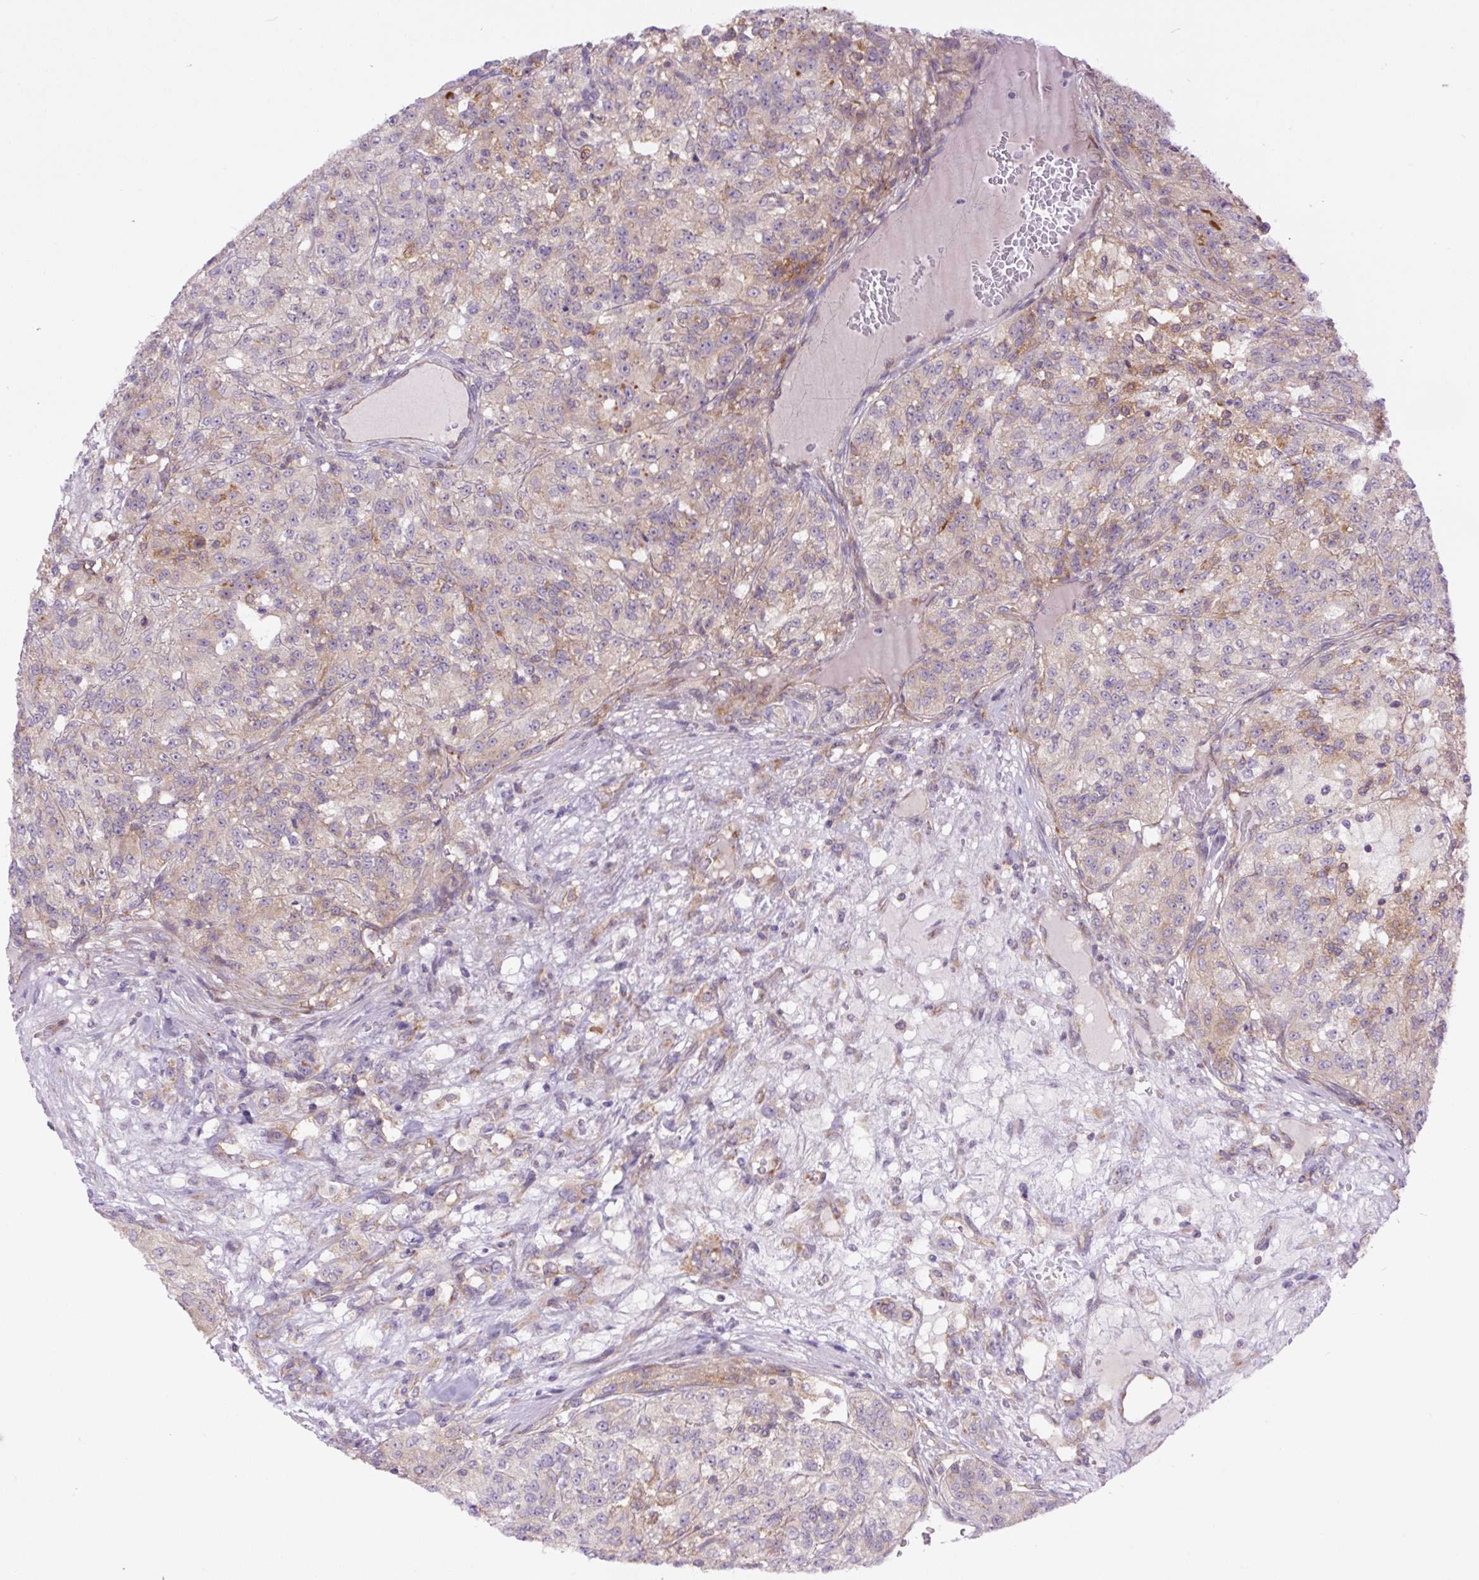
{"staining": {"intensity": "weak", "quantity": "25%-75%", "location": "cytoplasmic/membranous"}, "tissue": "renal cancer", "cell_type": "Tumor cells", "image_type": "cancer", "snomed": [{"axis": "morphology", "description": "Adenocarcinoma, NOS"}, {"axis": "topography", "description": "Kidney"}], "caption": "Protein staining reveals weak cytoplasmic/membranous positivity in approximately 25%-75% of tumor cells in renal adenocarcinoma.", "gene": "MINK1", "patient": {"sex": "female", "age": 63}}